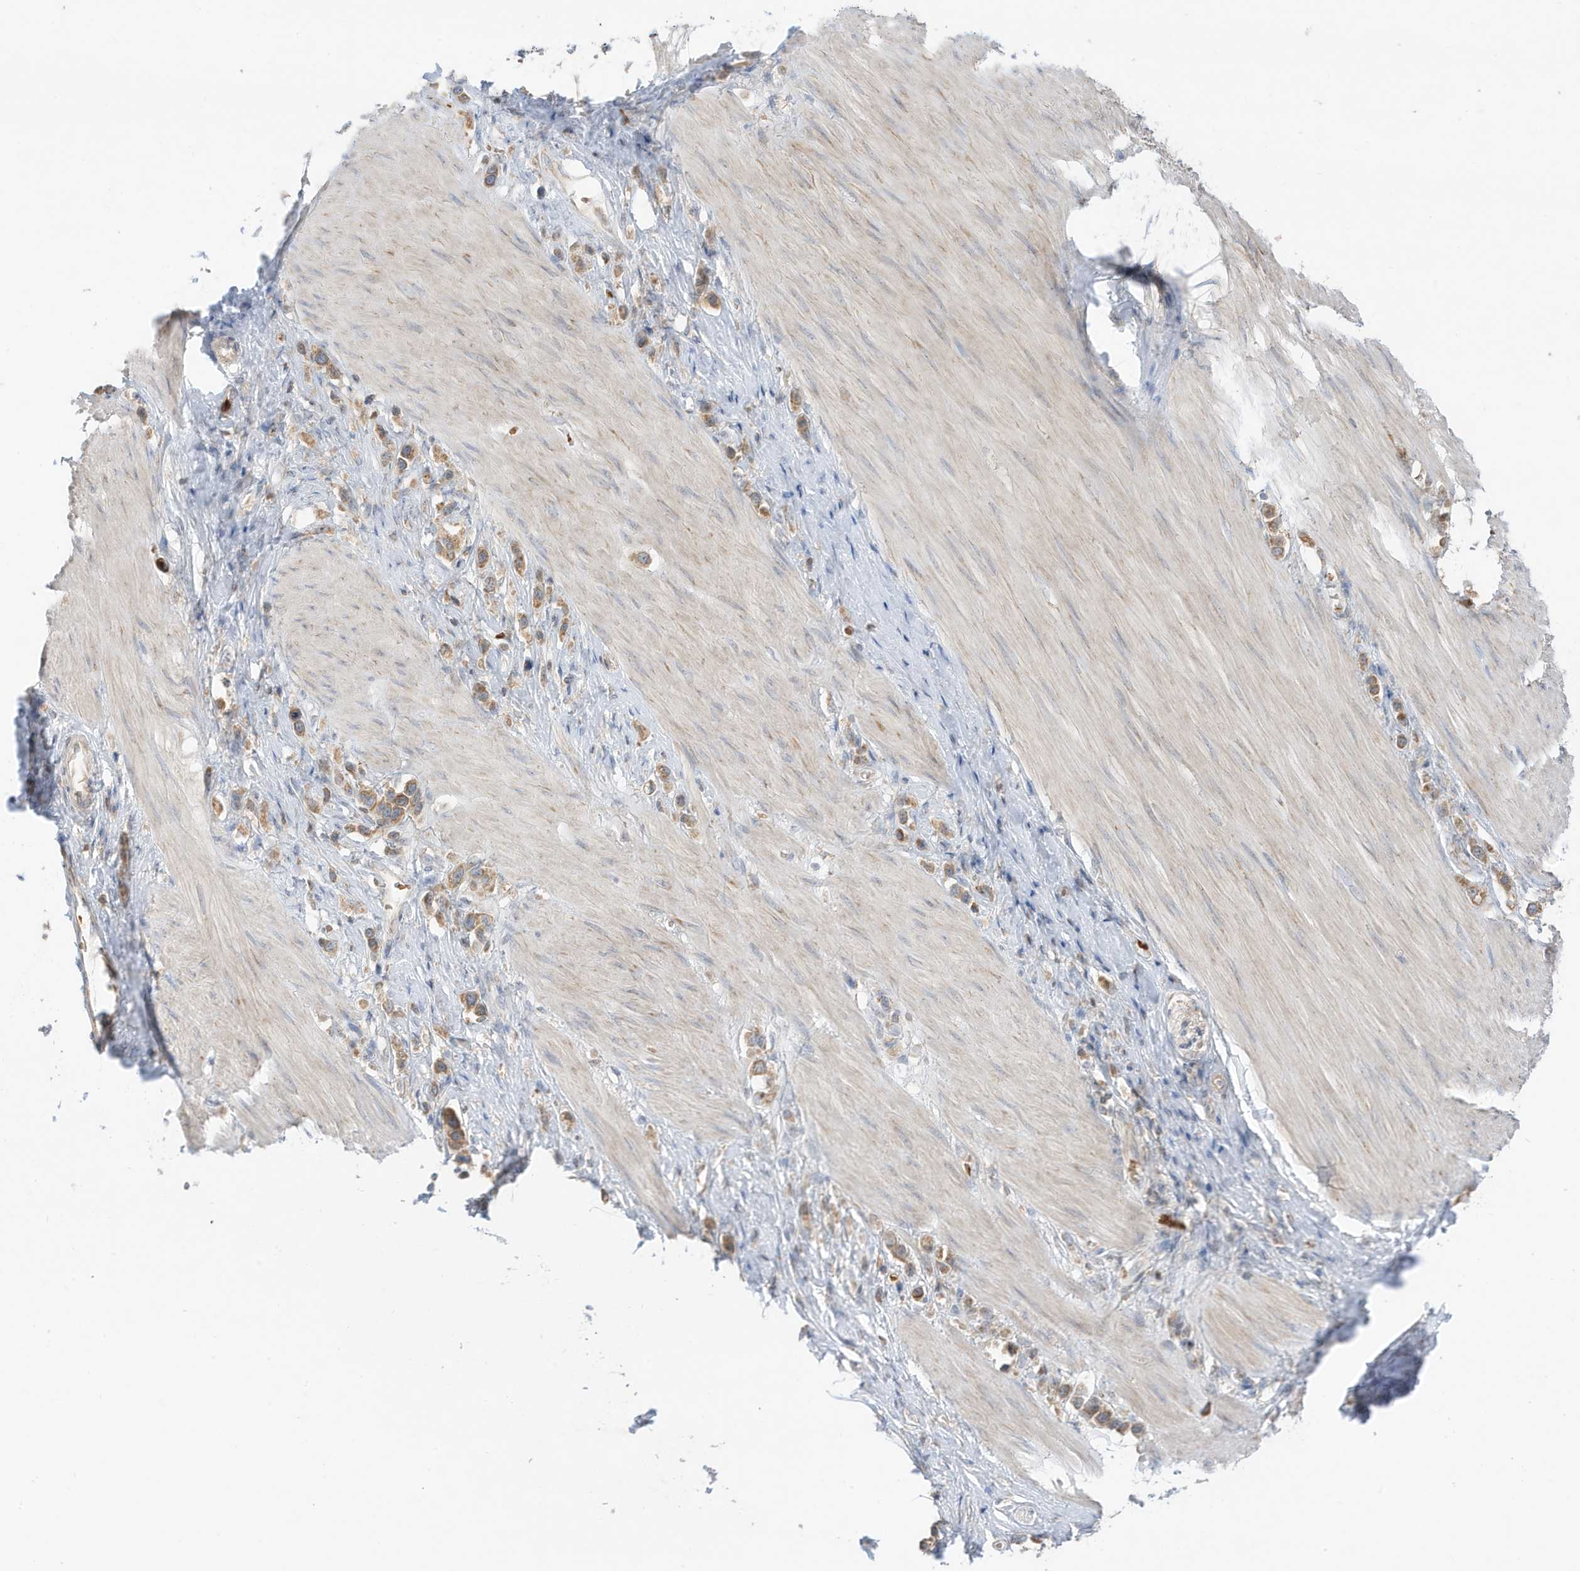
{"staining": {"intensity": "moderate", "quantity": ">75%", "location": "cytoplasmic/membranous"}, "tissue": "stomach cancer", "cell_type": "Tumor cells", "image_type": "cancer", "snomed": [{"axis": "morphology", "description": "Adenocarcinoma, NOS"}, {"axis": "topography", "description": "Stomach"}], "caption": "Human stomach cancer (adenocarcinoma) stained for a protein (brown) shows moderate cytoplasmic/membranous positive expression in approximately >75% of tumor cells.", "gene": "NPPC", "patient": {"sex": "female", "age": 65}}